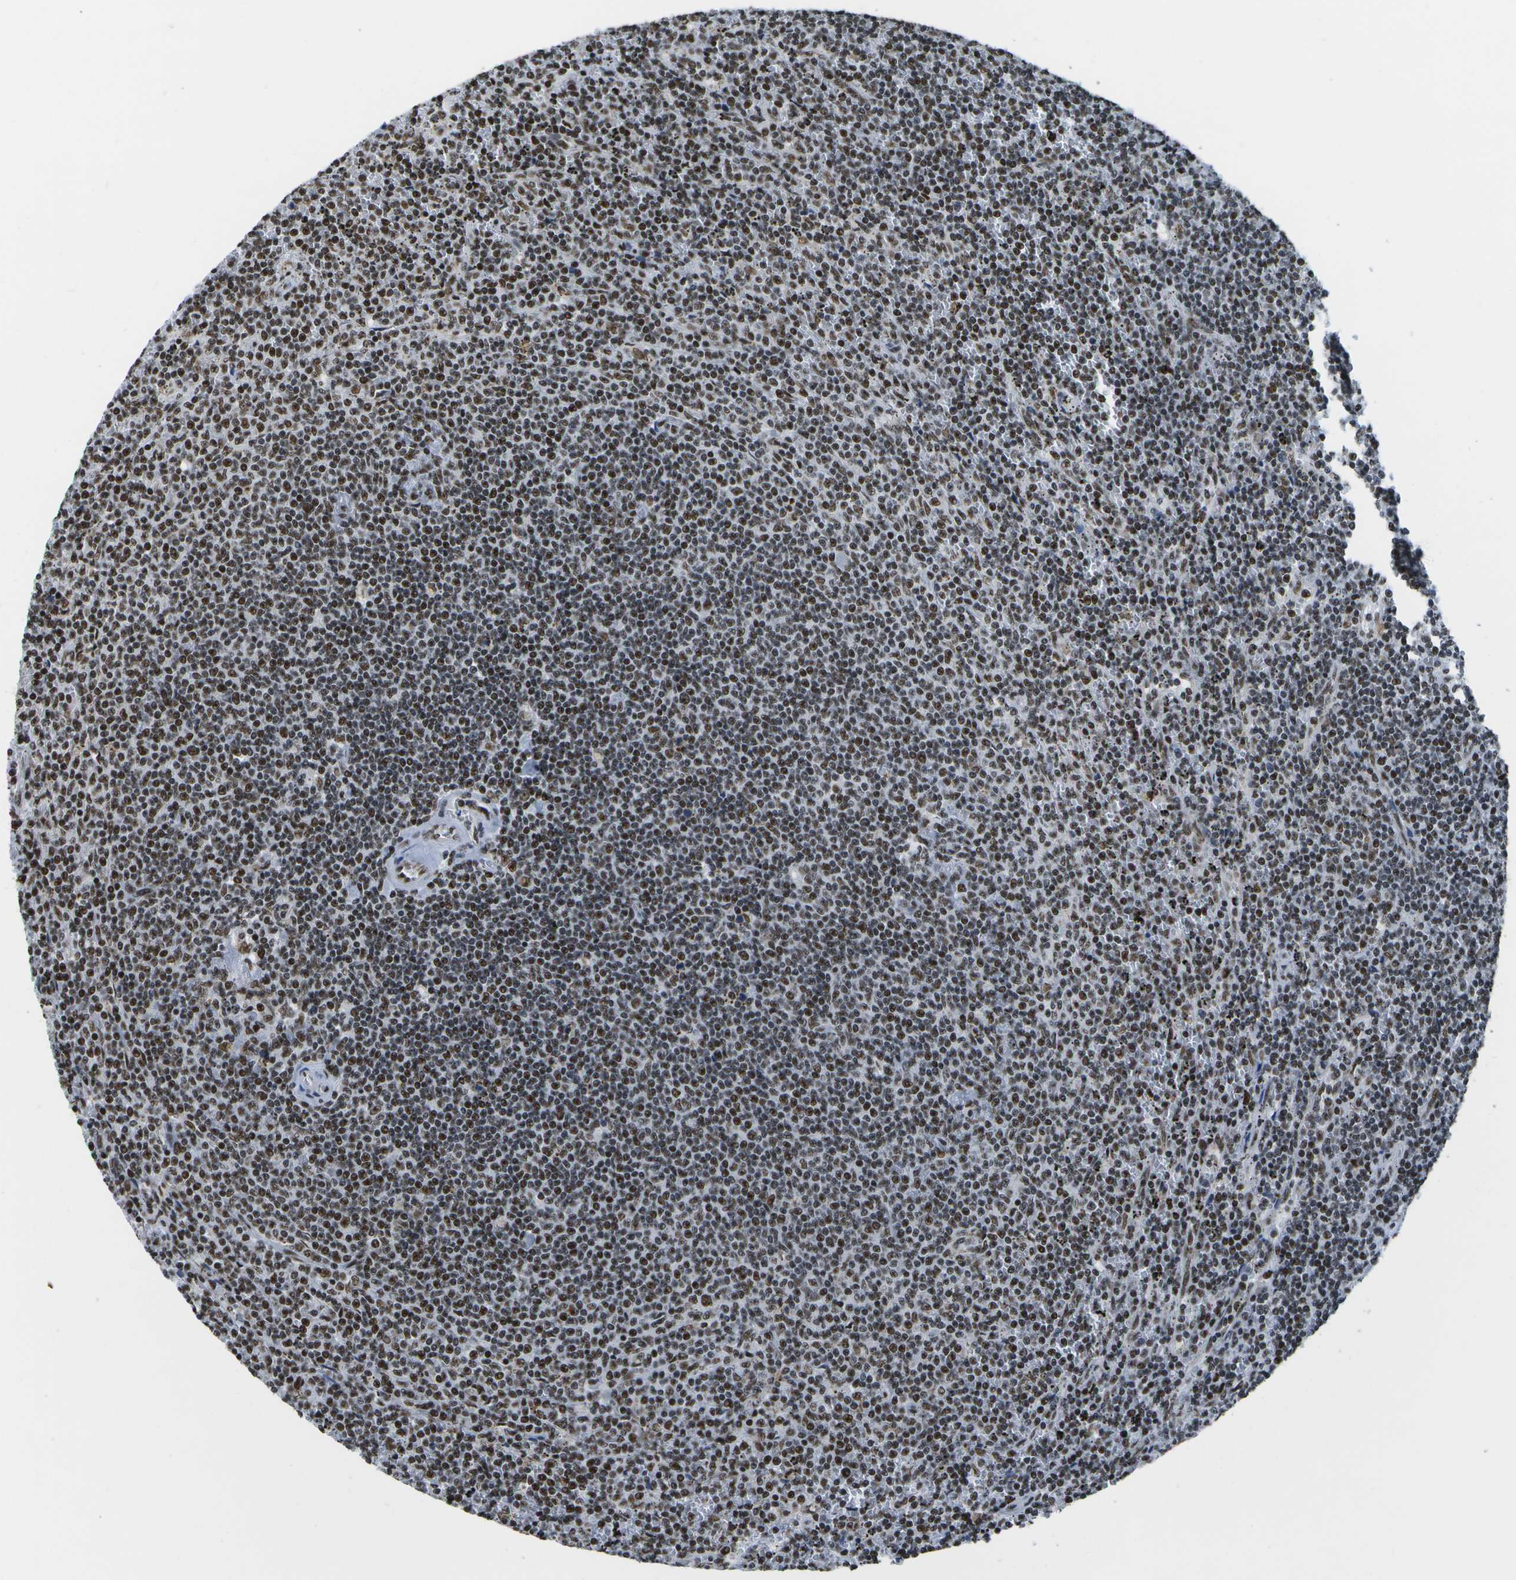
{"staining": {"intensity": "strong", "quantity": ">75%", "location": "nuclear"}, "tissue": "lymphoma", "cell_type": "Tumor cells", "image_type": "cancer", "snomed": [{"axis": "morphology", "description": "Malignant lymphoma, non-Hodgkin's type, Low grade"}, {"axis": "topography", "description": "Spleen"}], "caption": "A brown stain shows strong nuclear expression of a protein in human low-grade malignant lymphoma, non-Hodgkin's type tumor cells. (Brightfield microscopy of DAB IHC at high magnification).", "gene": "NSRP1", "patient": {"sex": "female", "age": 50}}